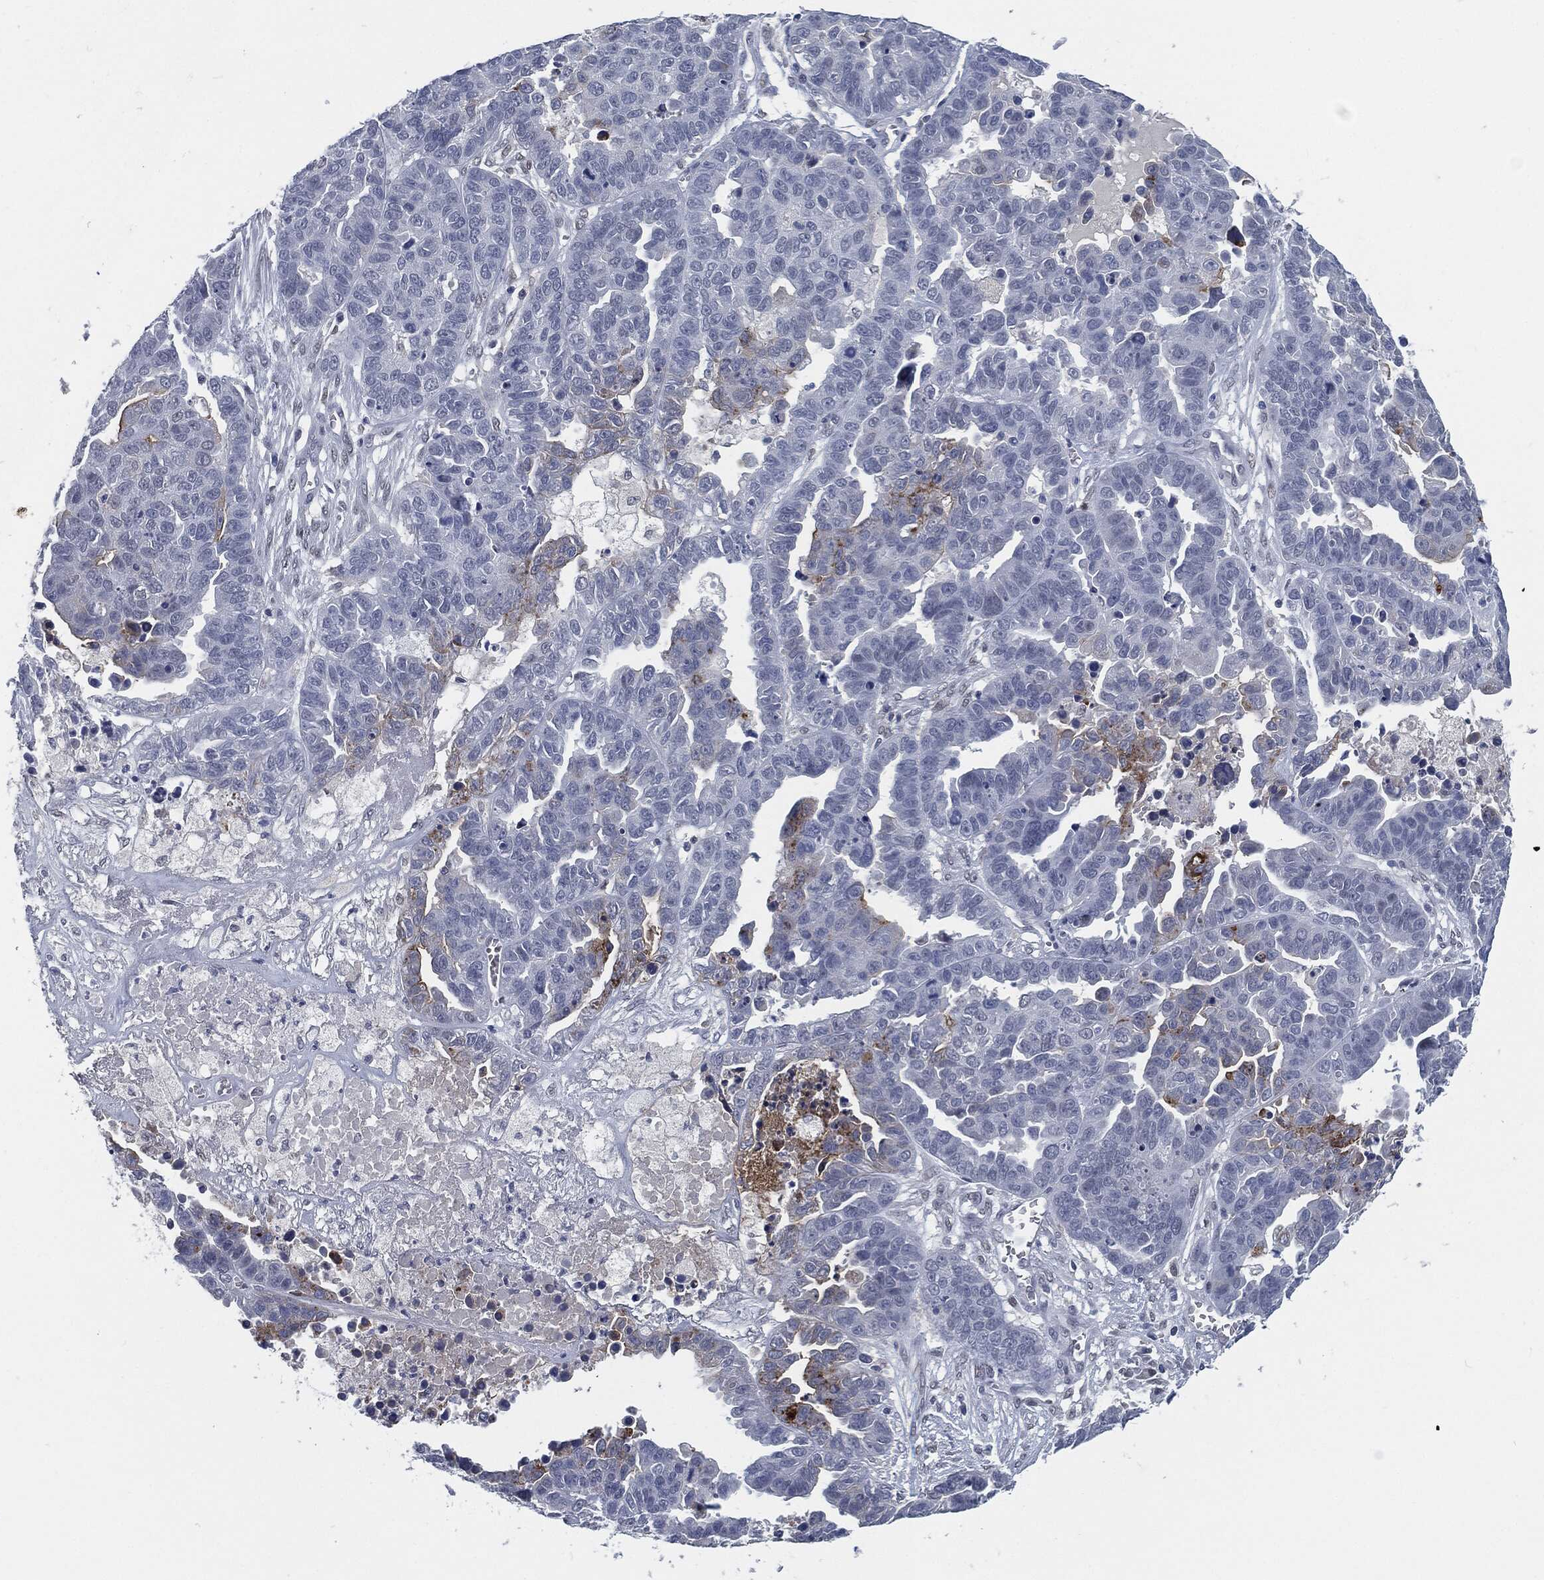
{"staining": {"intensity": "moderate", "quantity": "<25%", "location": "cytoplasmic/membranous"}, "tissue": "ovarian cancer", "cell_type": "Tumor cells", "image_type": "cancer", "snomed": [{"axis": "morphology", "description": "Cystadenocarcinoma, serous, NOS"}, {"axis": "topography", "description": "Ovary"}], "caption": "Moderate cytoplasmic/membranous staining for a protein is identified in approximately <25% of tumor cells of ovarian cancer using IHC.", "gene": "PROM1", "patient": {"sex": "female", "age": 87}}